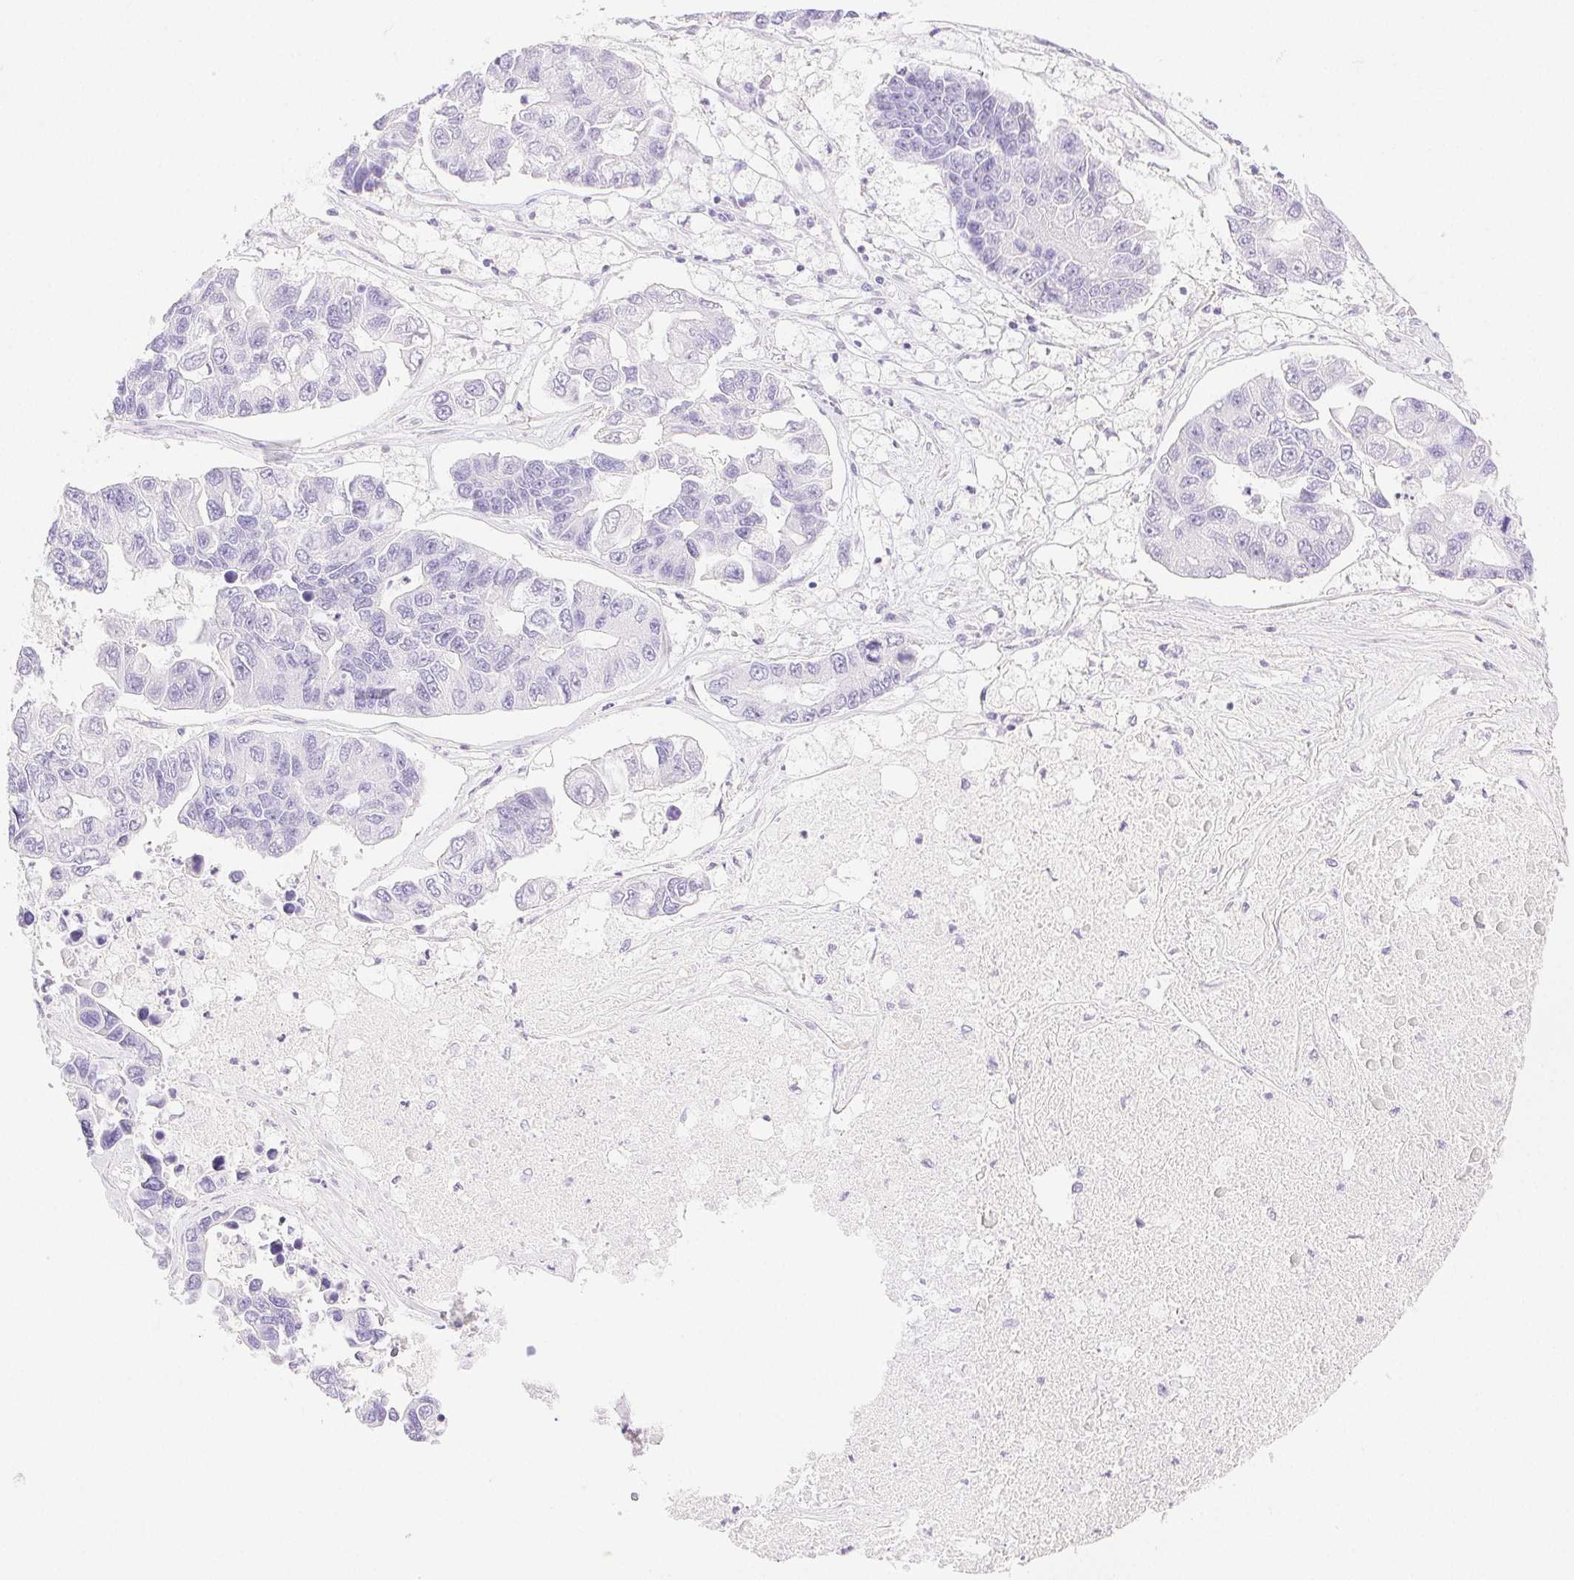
{"staining": {"intensity": "negative", "quantity": "none", "location": "none"}, "tissue": "lung cancer", "cell_type": "Tumor cells", "image_type": "cancer", "snomed": [{"axis": "morphology", "description": "Adenocarcinoma, NOS"}, {"axis": "topography", "description": "Bronchus"}, {"axis": "topography", "description": "Lung"}], "caption": "High power microscopy micrograph of an immunohistochemistry image of lung cancer (adenocarcinoma), revealing no significant positivity in tumor cells.", "gene": "SPACA4", "patient": {"sex": "female", "age": 51}}